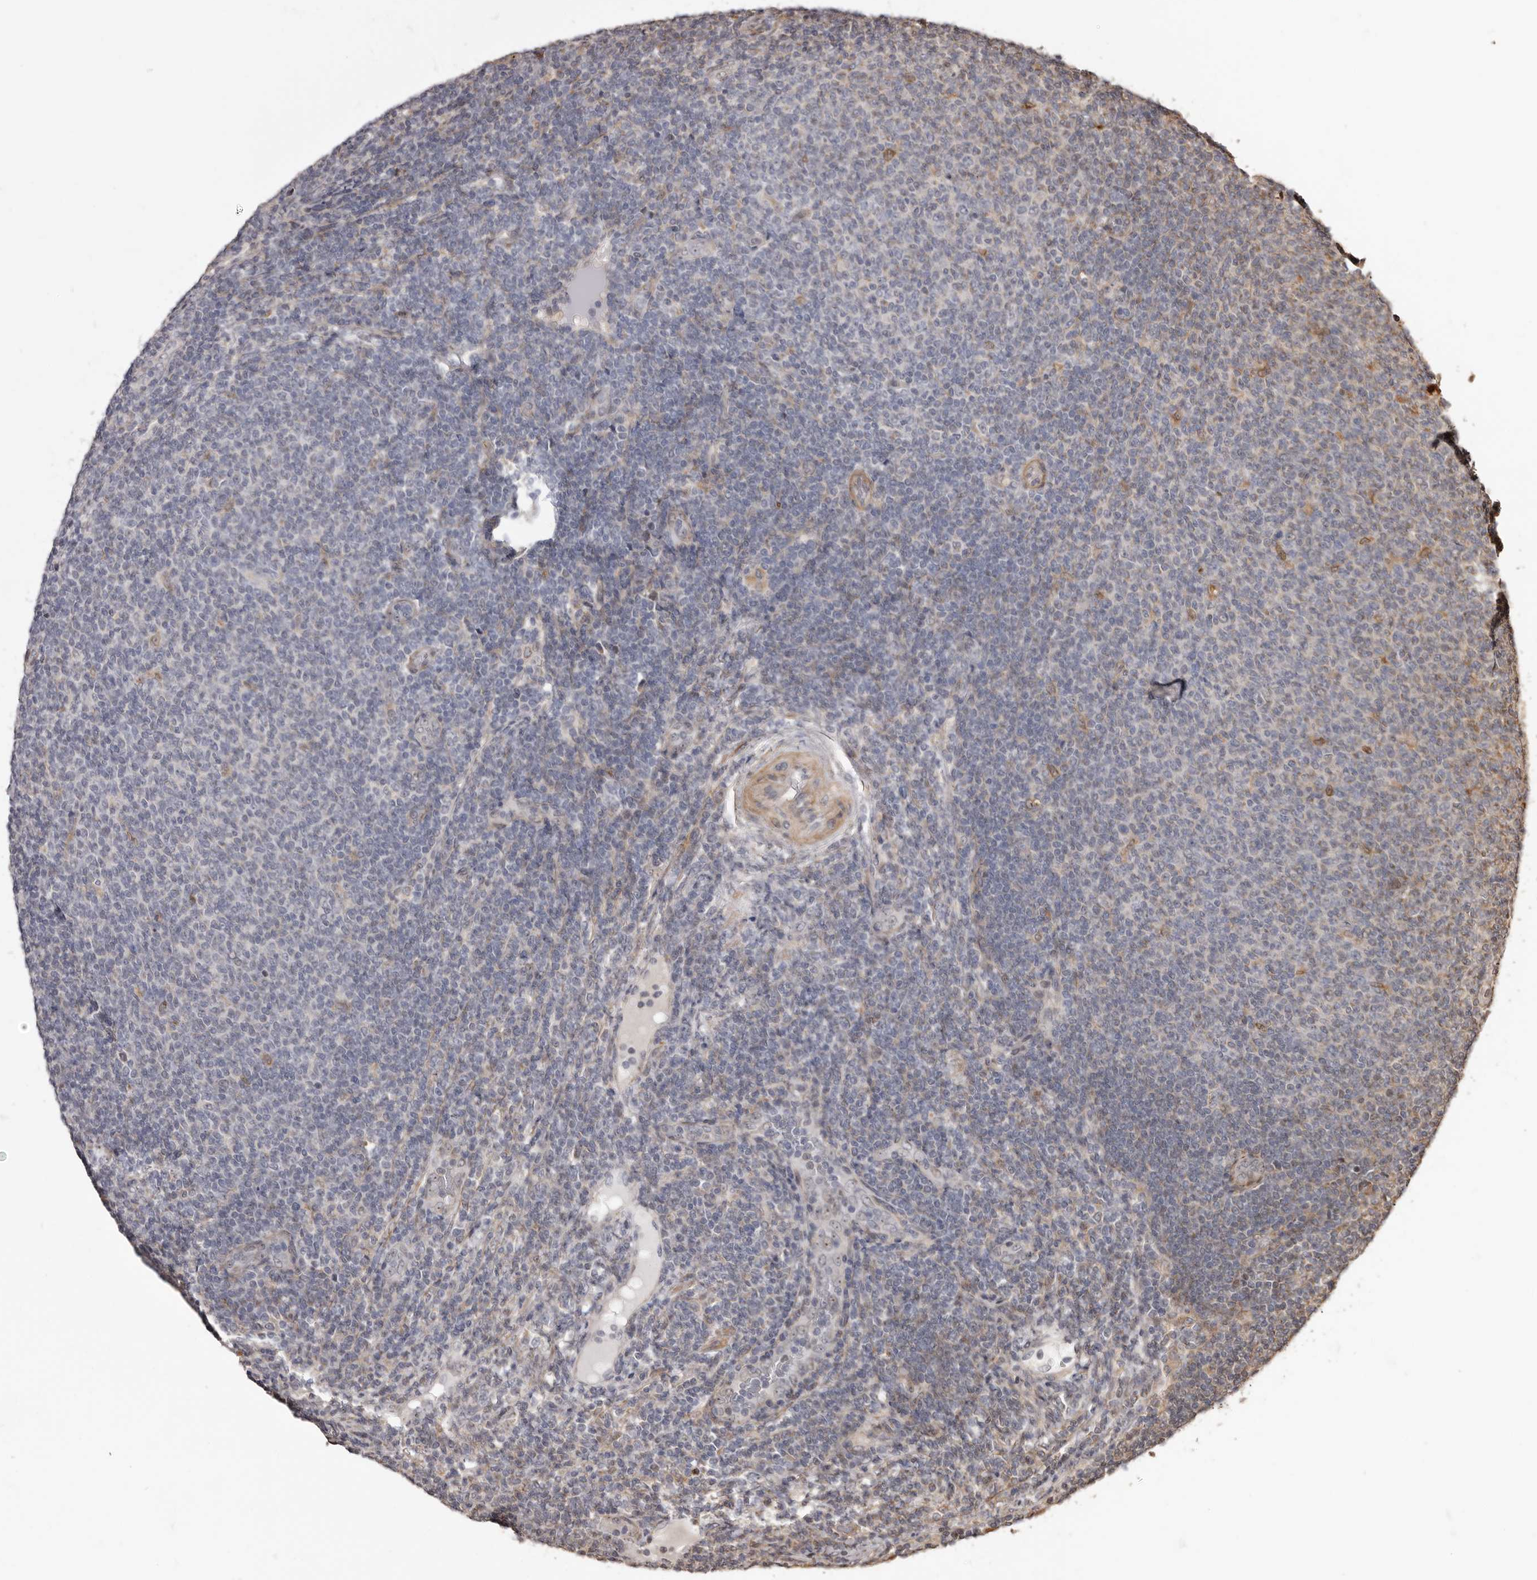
{"staining": {"intensity": "negative", "quantity": "none", "location": "none"}, "tissue": "lymphoma", "cell_type": "Tumor cells", "image_type": "cancer", "snomed": [{"axis": "morphology", "description": "Malignant lymphoma, non-Hodgkin's type, Low grade"}, {"axis": "topography", "description": "Lymph node"}], "caption": "Protein analysis of low-grade malignant lymphoma, non-Hodgkin's type displays no significant expression in tumor cells. The staining is performed using DAB brown chromogen with nuclei counter-stained in using hematoxylin.", "gene": "ZCCHC7", "patient": {"sex": "male", "age": 66}}